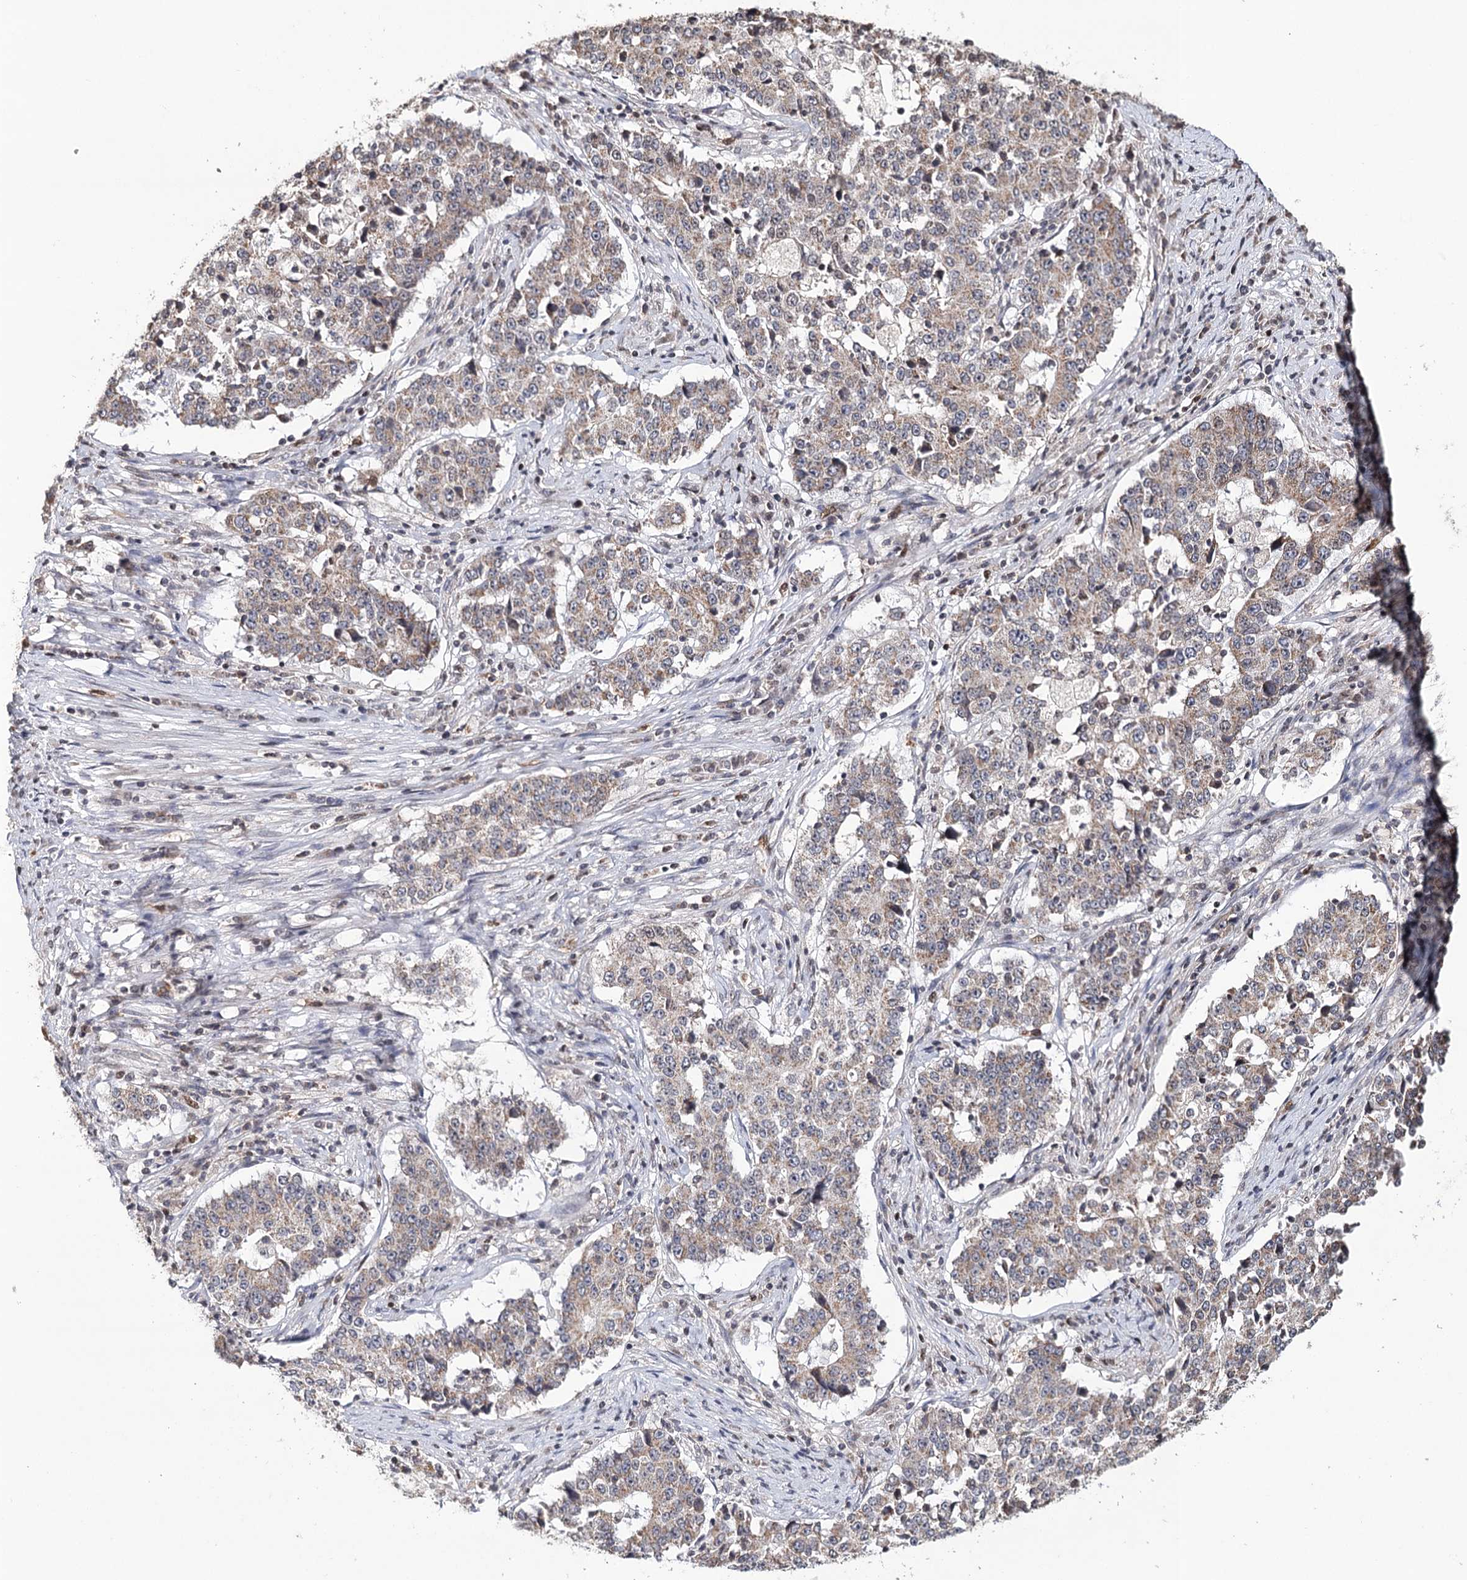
{"staining": {"intensity": "weak", "quantity": ">75%", "location": "cytoplasmic/membranous"}, "tissue": "stomach cancer", "cell_type": "Tumor cells", "image_type": "cancer", "snomed": [{"axis": "morphology", "description": "Adenocarcinoma, NOS"}, {"axis": "topography", "description": "Stomach"}], "caption": "A high-resolution photomicrograph shows immunohistochemistry staining of stomach adenocarcinoma, which shows weak cytoplasmic/membranous positivity in approximately >75% of tumor cells.", "gene": "ICOS", "patient": {"sex": "male", "age": 59}}